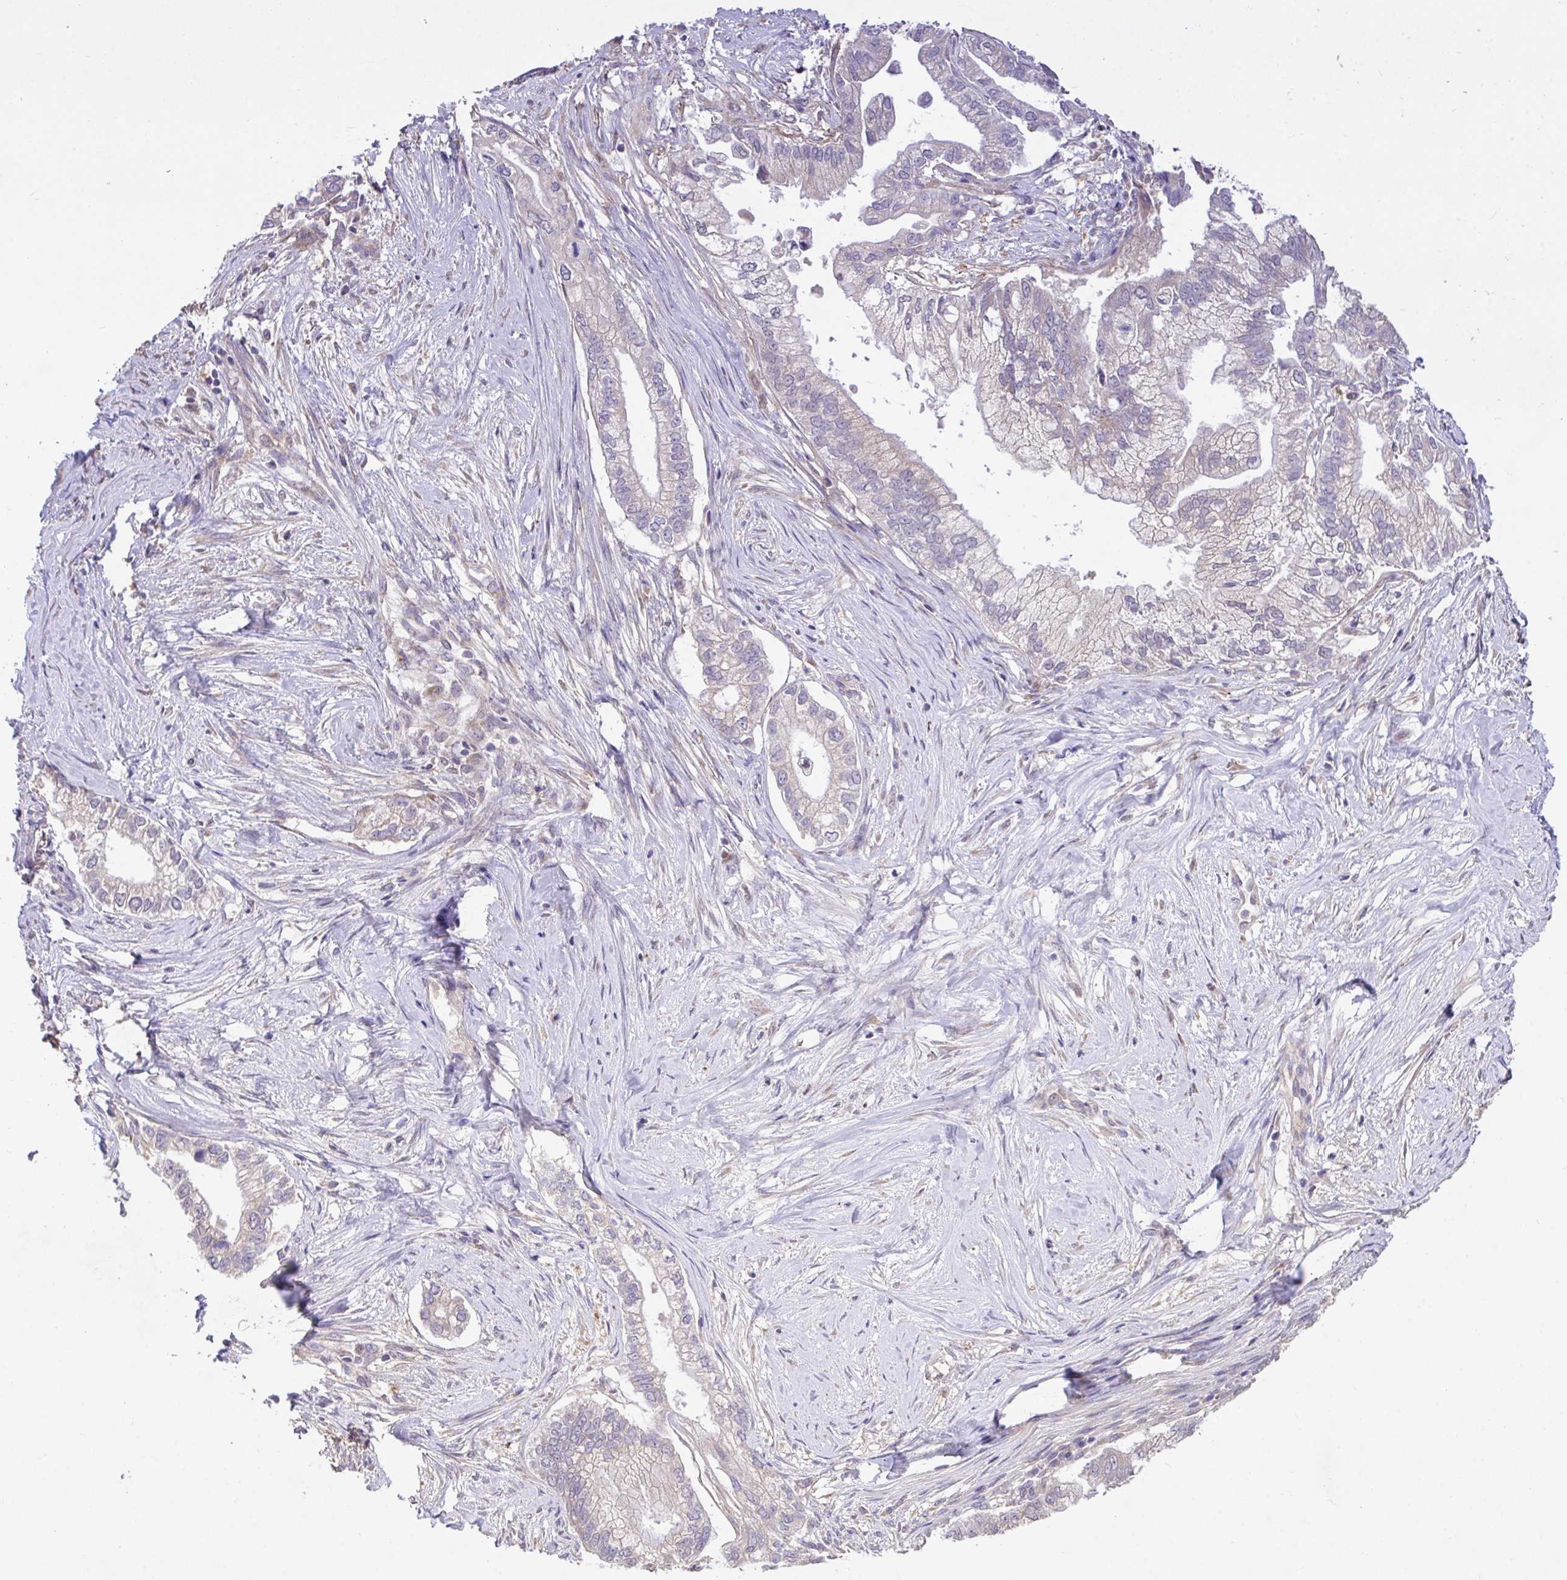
{"staining": {"intensity": "weak", "quantity": "<25%", "location": "cytoplasmic/membranous"}, "tissue": "pancreatic cancer", "cell_type": "Tumor cells", "image_type": "cancer", "snomed": [{"axis": "morphology", "description": "Adenocarcinoma, NOS"}, {"axis": "topography", "description": "Pancreas"}], "caption": "Tumor cells are negative for brown protein staining in pancreatic cancer (adenocarcinoma).", "gene": "MPC2", "patient": {"sex": "male", "age": 70}}